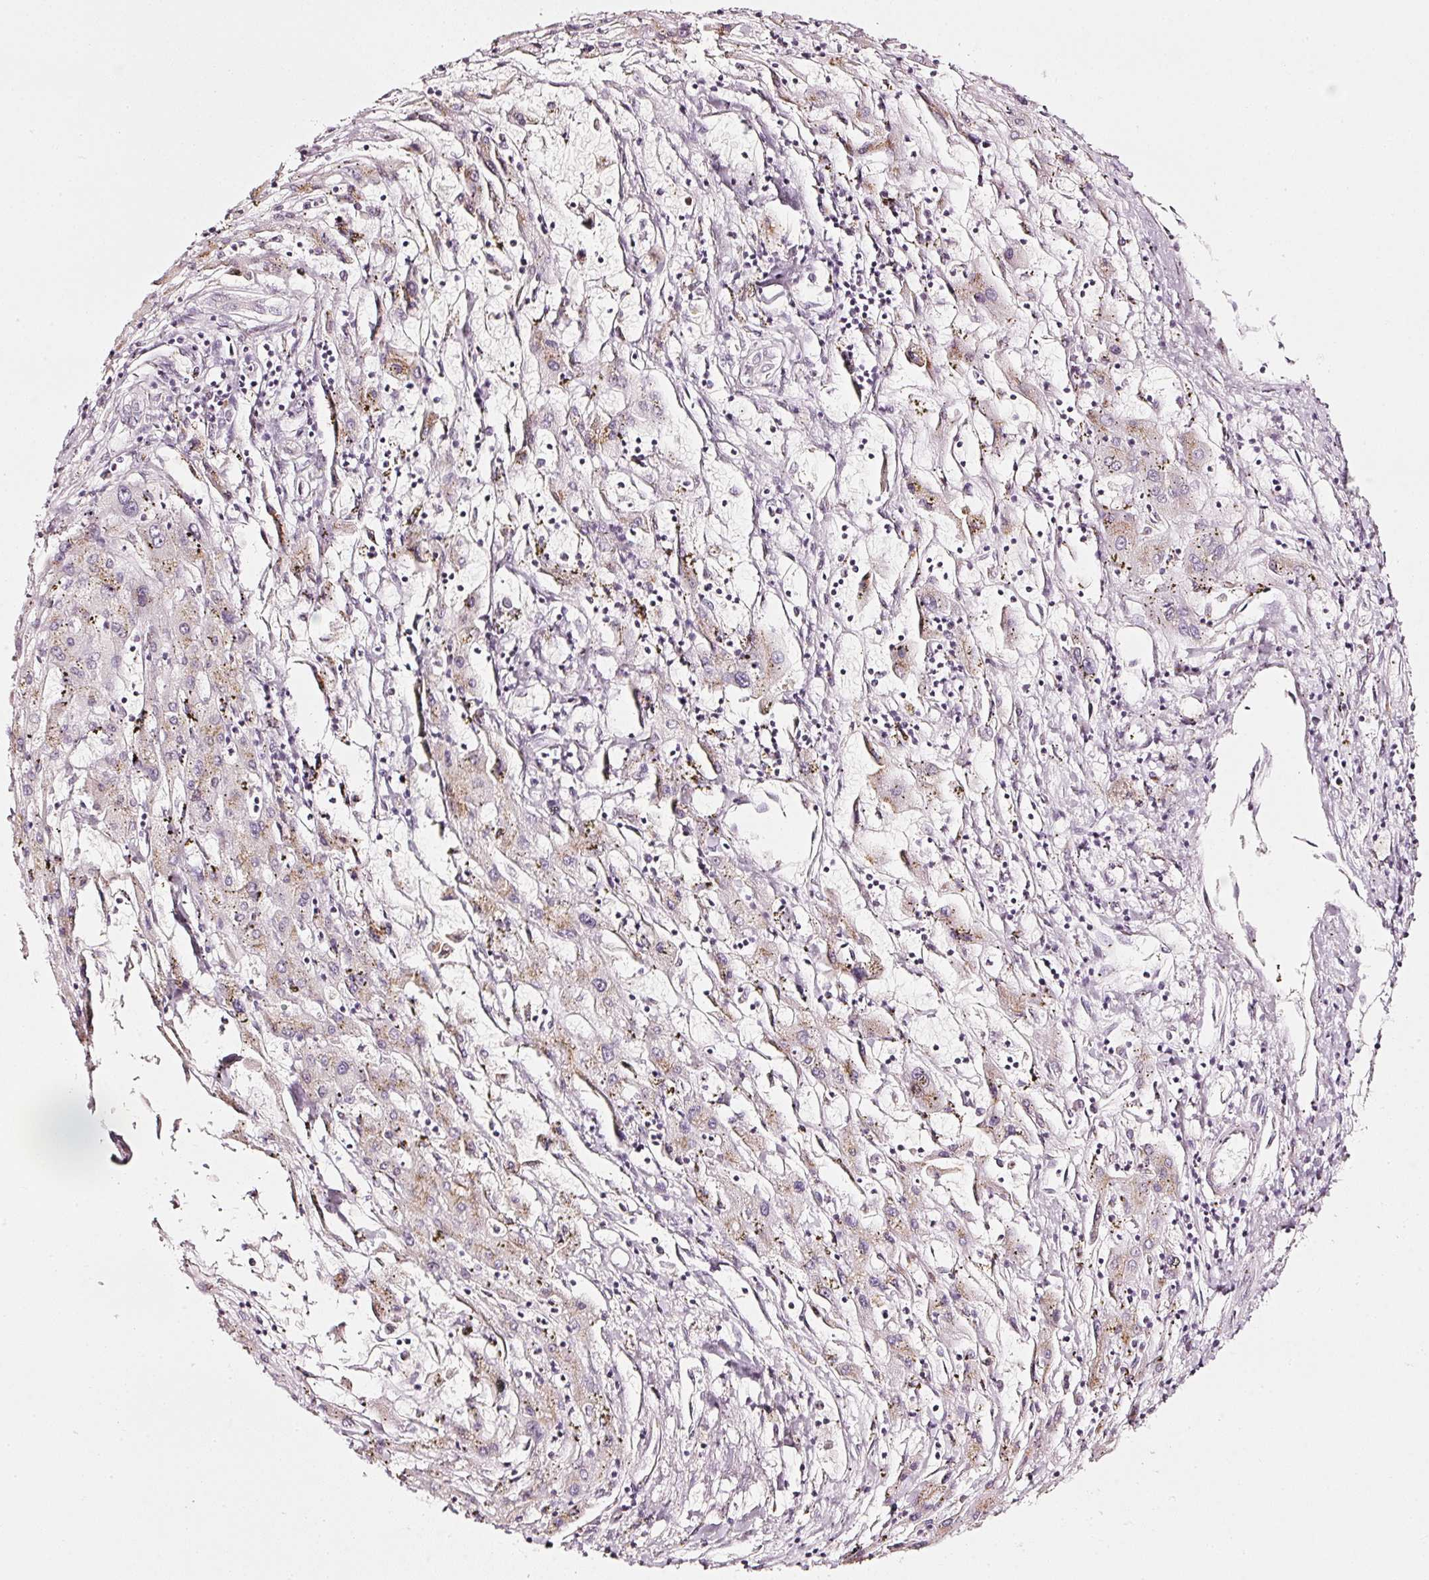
{"staining": {"intensity": "weak", "quantity": "25%-75%", "location": "cytoplasmic/membranous"}, "tissue": "liver cancer", "cell_type": "Tumor cells", "image_type": "cancer", "snomed": [{"axis": "morphology", "description": "Carcinoma, Hepatocellular, NOS"}, {"axis": "topography", "description": "Liver"}], "caption": "High-magnification brightfield microscopy of hepatocellular carcinoma (liver) stained with DAB (brown) and counterstained with hematoxylin (blue). tumor cells exhibit weak cytoplasmic/membranous staining is identified in approximately25%-75% of cells.", "gene": "SDF4", "patient": {"sex": "male", "age": 72}}